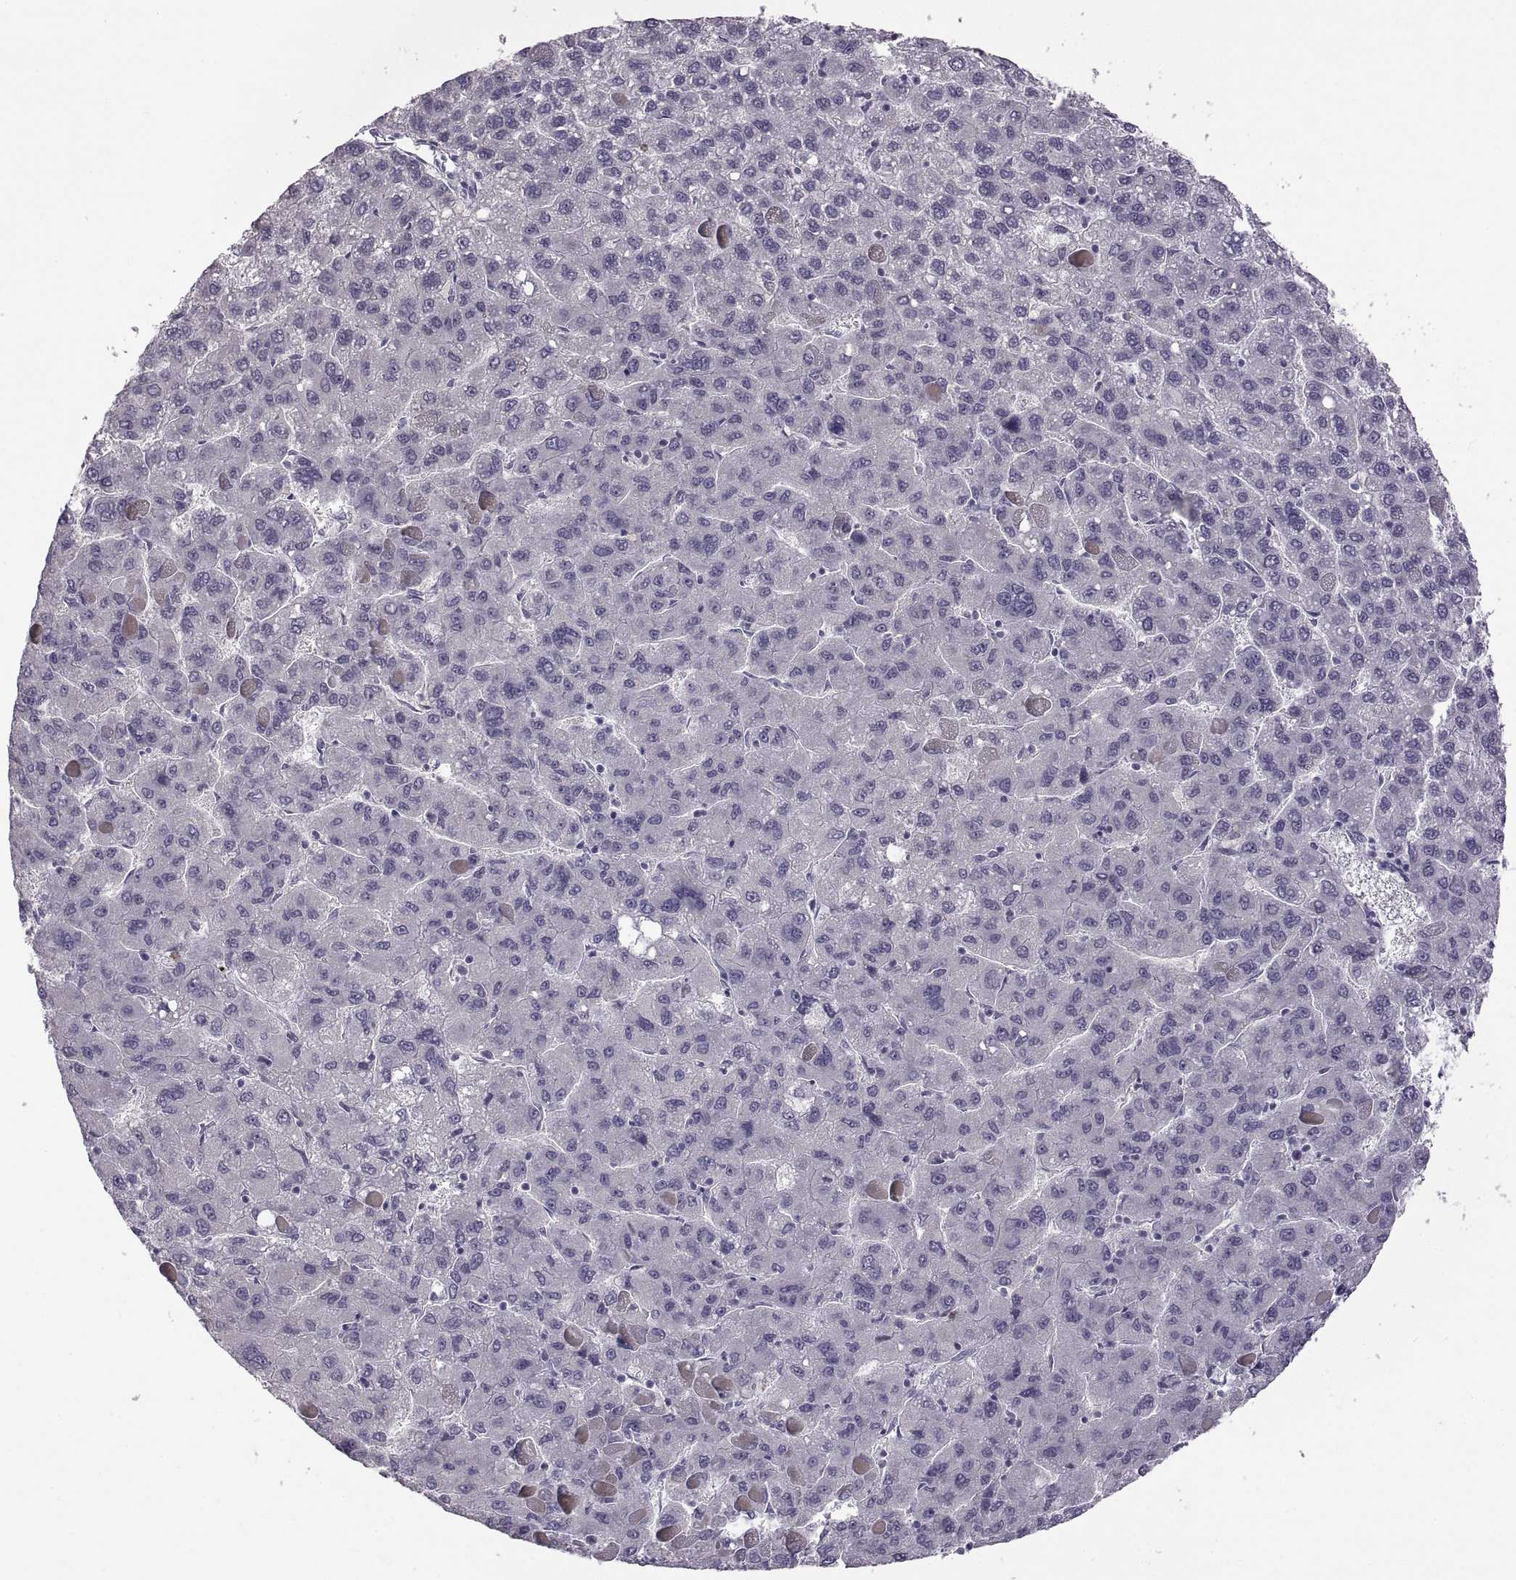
{"staining": {"intensity": "negative", "quantity": "none", "location": "none"}, "tissue": "liver cancer", "cell_type": "Tumor cells", "image_type": "cancer", "snomed": [{"axis": "morphology", "description": "Carcinoma, Hepatocellular, NOS"}, {"axis": "topography", "description": "Liver"}], "caption": "Liver cancer was stained to show a protein in brown. There is no significant staining in tumor cells.", "gene": "NEK2", "patient": {"sex": "female", "age": 82}}